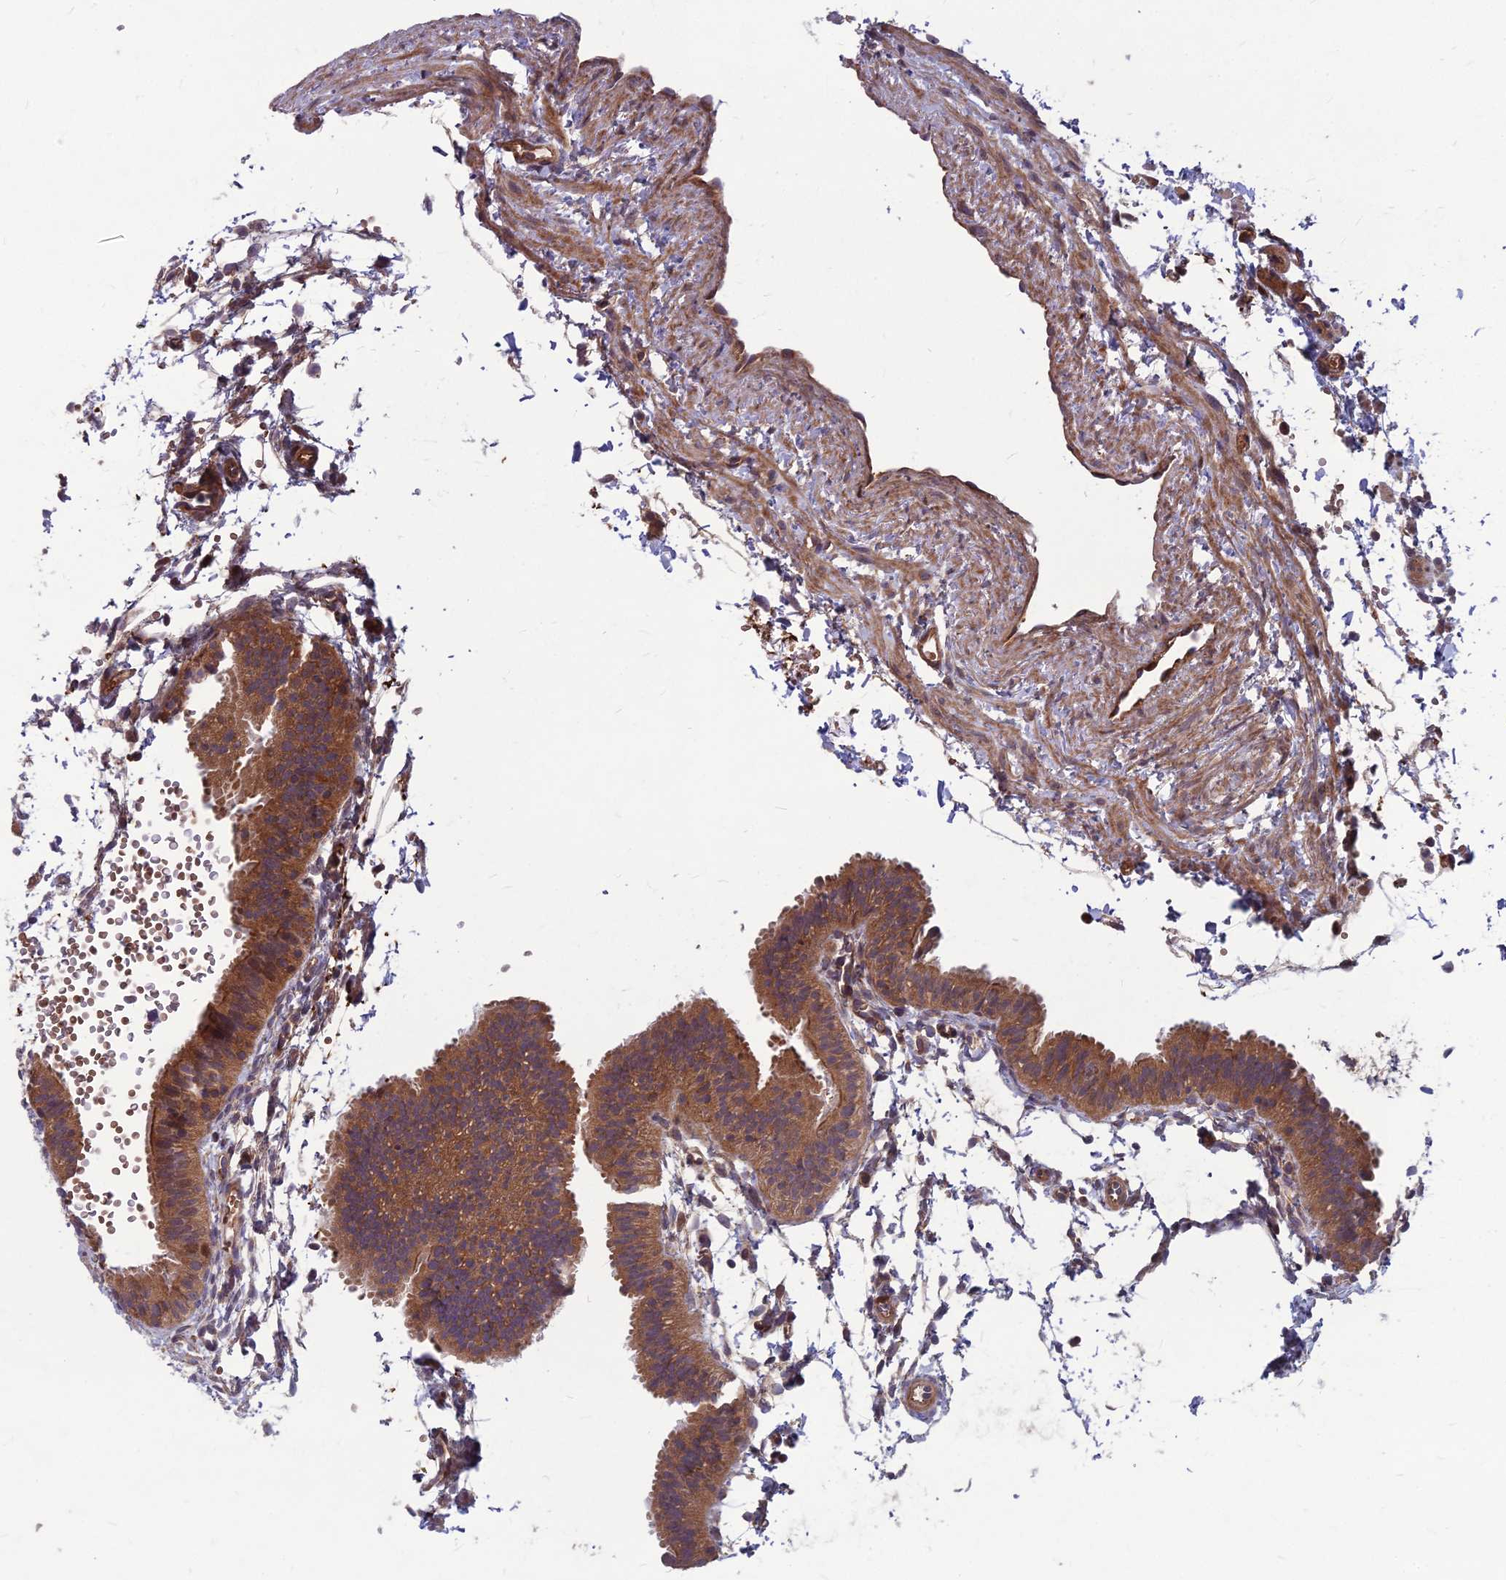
{"staining": {"intensity": "strong", "quantity": ">75%", "location": "cytoplasmic/membranous"}, "tissue": "fallopian tube", "cell_type": "Glandular cells", "image_type": "normal", "snomed": [{"axis": "morphology", "description": "Normal tissue, NOS"}, {"axis": "topography", "description": "Fallopian tube"}], "caption": "This photomicrograph shows immunohistochemistry (IHC) staining of unremarkable fallopian tube, with high strong cytoplasmic/membranous positivity in about >75% of glandular cells.", "gene": "MFSD8", "patient": {"sex": "female", "age": 35}}